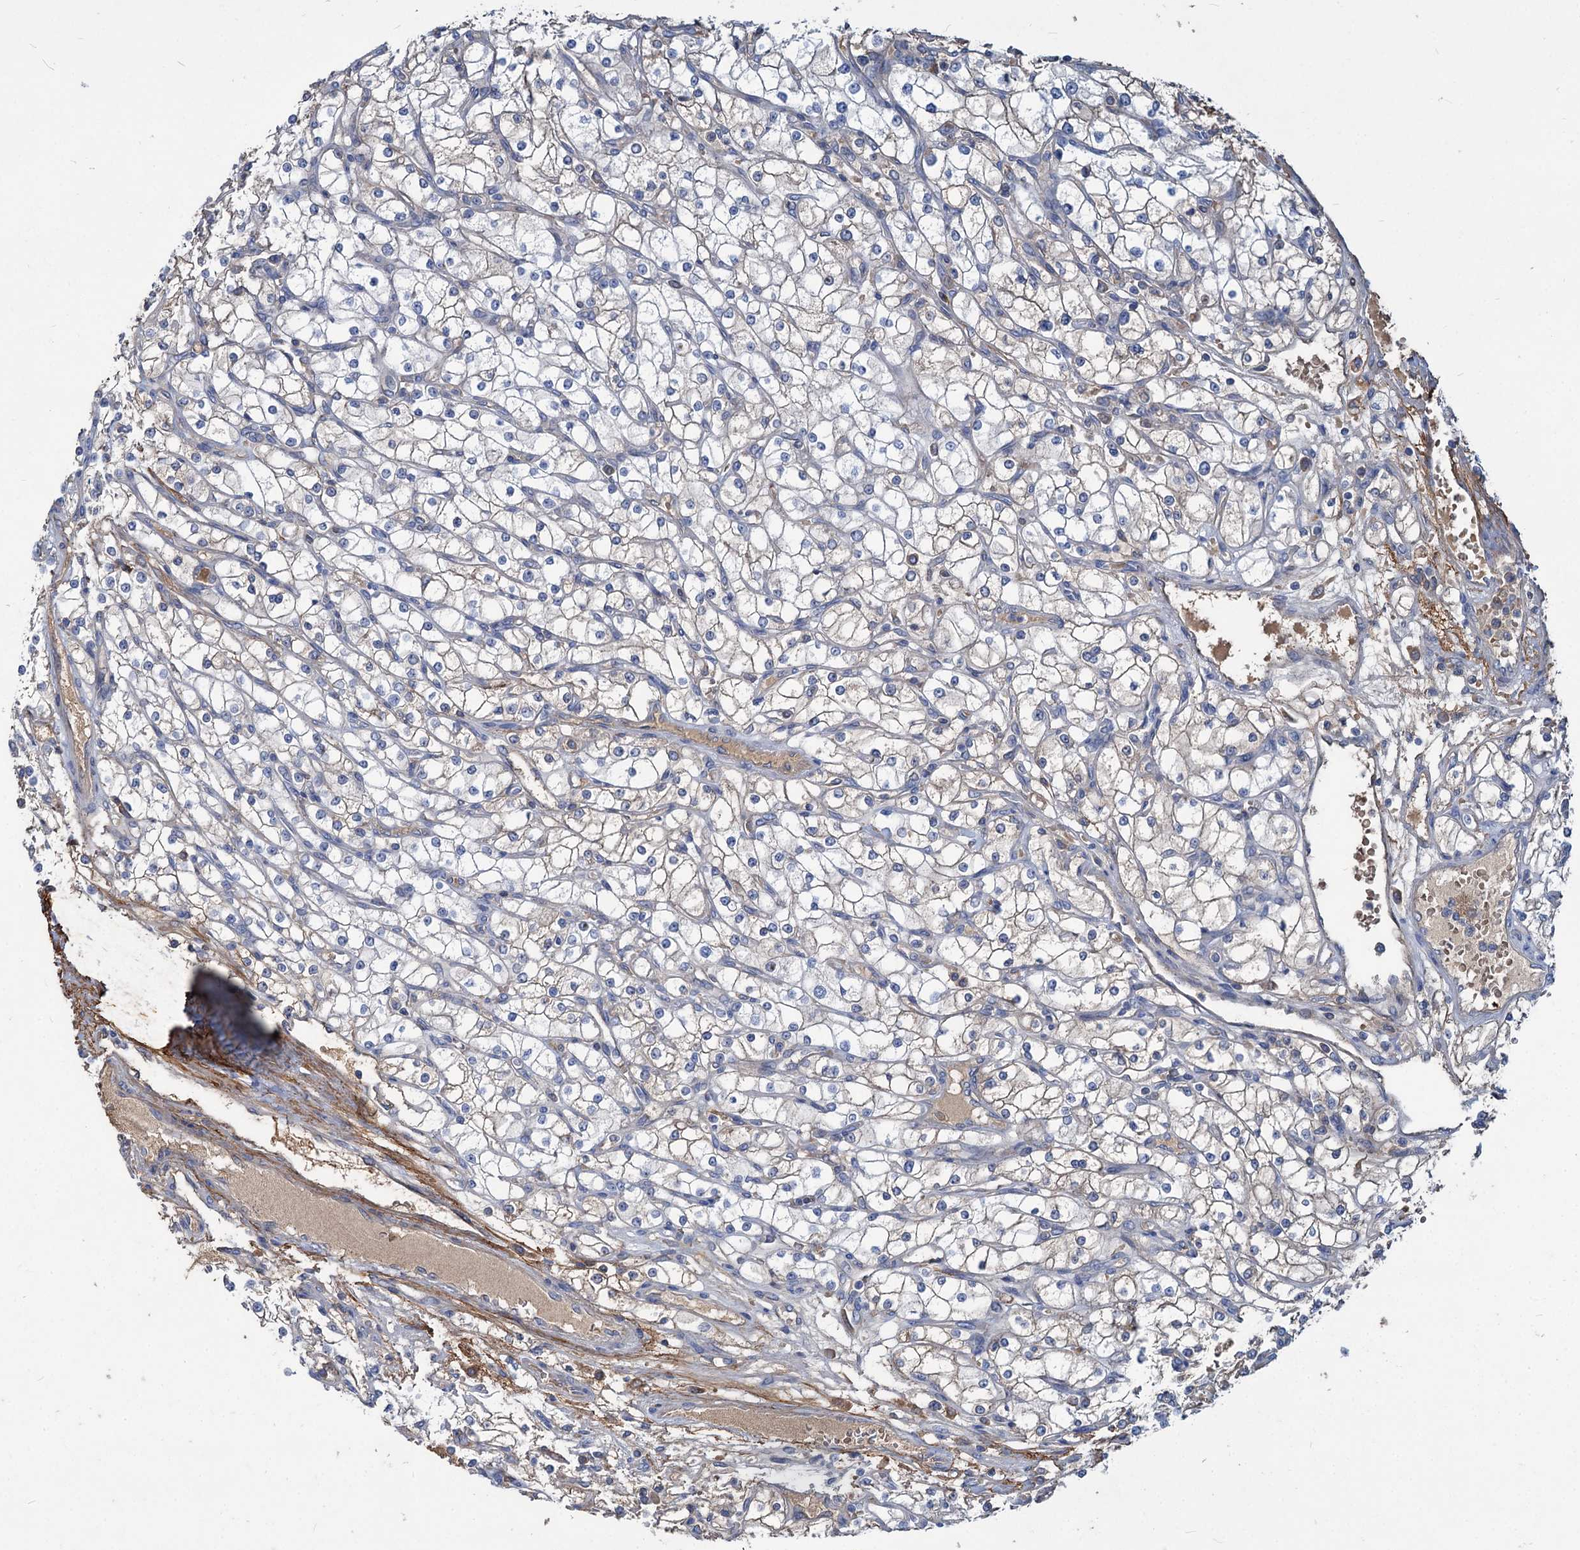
{"staining": {"intensity": "negative", "quantity": "none", "location": "none"}, "tissue": "renal cancer", "cell_type": "Tumor cells", "image_type": "cancer", "snomed": [{"axis": "morphology", "description": "Adenocarcinoma, NOS"}, {"axis": "topography", "description": "Kidney"}], "caption": "This is a histopathology image of IHC staining of renal cancer, which shows no staining in tumor cells.", "gene": "URAD", "patient": {"sex": "male", "age": 80}}